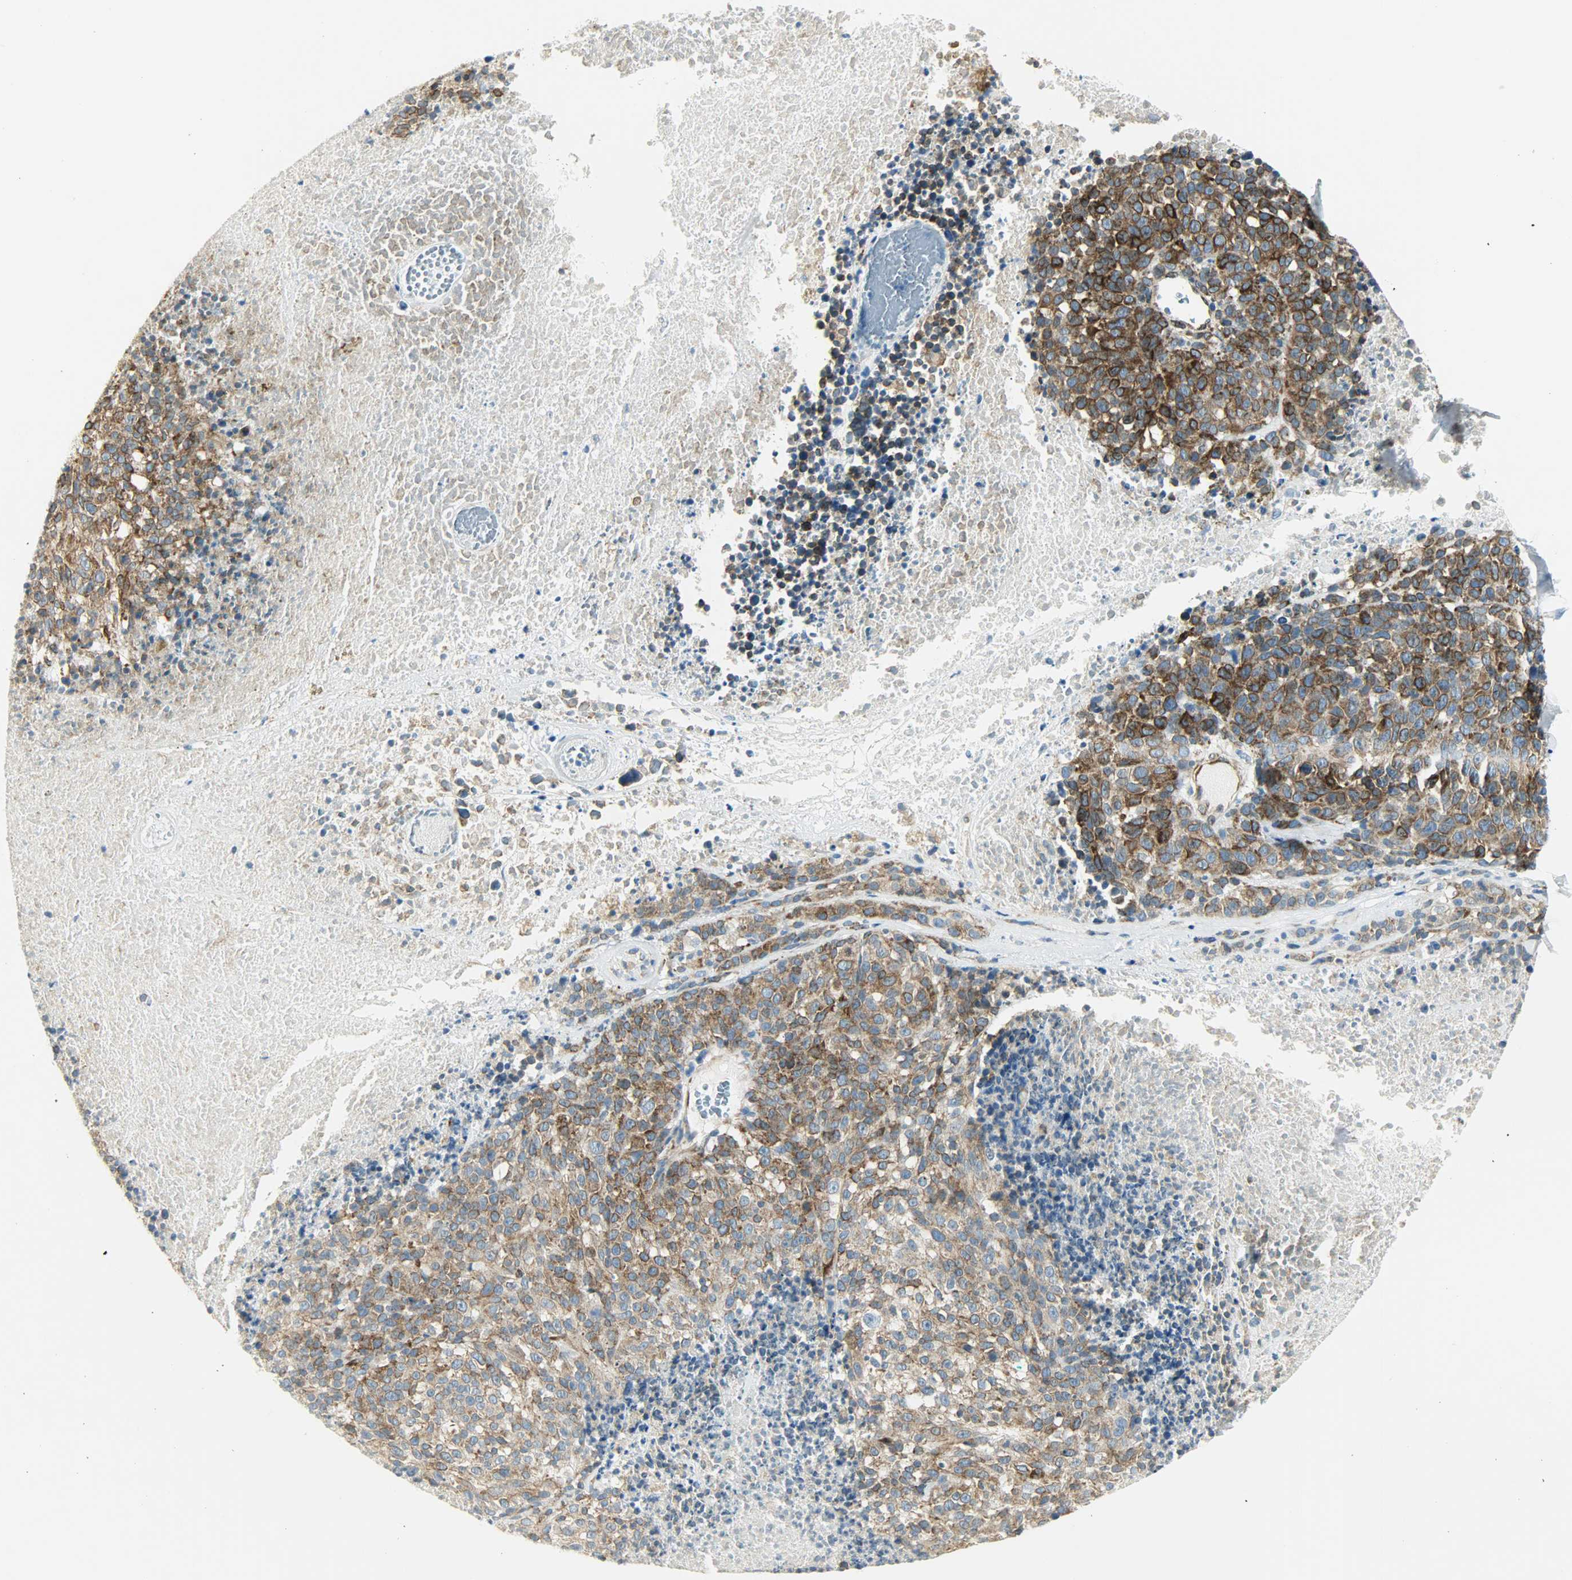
{"staining": {"intensity": "strong", "quantity": ">75%", "location": "cytoplasmic/membranous"}, "tissue": "melanoma", "cell_type": "Tumor cells", "image_type": "cancer", "snomed": [{"axis": "morphology", "description": "Malignant melanoma, Metastatic site"}, {"axis": "topography", "description": "Cerebral cortex"}], "caption": "Protein analysis of malignant melanoma (metastatic site) tissue shows strong cytoplasmic/membranous staining in about >75% of tumor cells.", "gene": "PKD2", "patient": {"sex": "female", "age": 52}}